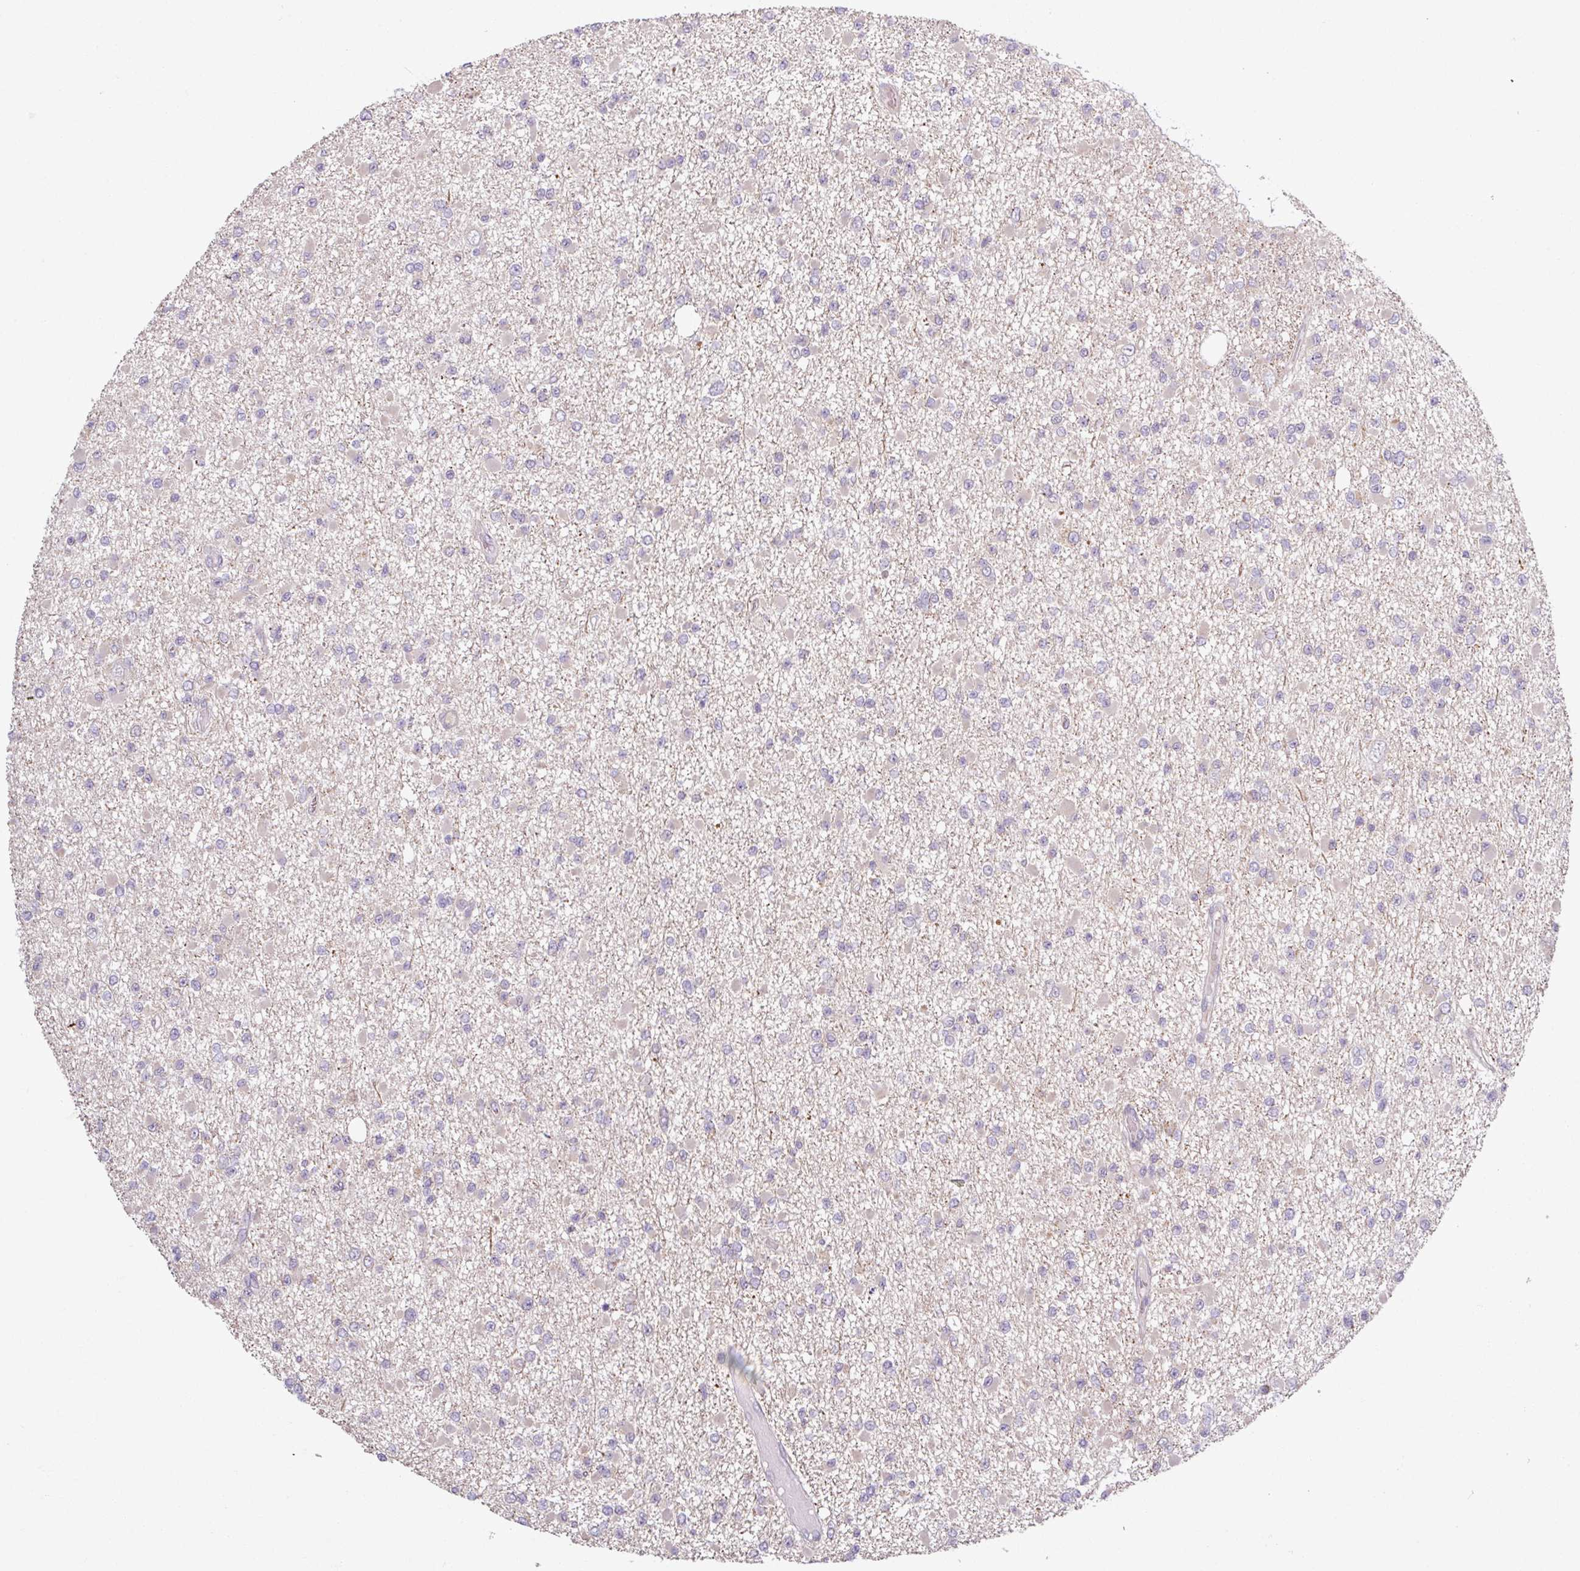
{"staining": {"intensity": "negative", "quantity": "none", "location": "none"}, "tissue": "glioma", "cell_type": "Tumor cells", "image_type": "cancer", "snomed": [{"axis": "morphology", "description": "Glioma, malignant, Low grade"}, {"axis": "topography", "description": "Brain"}], "caption": "DAB (3,3'-diaminobenzidine) immunohistochemical staining of human glioma shows no significant staining in tumor cells.", "gene": "OGFOD3", "patient": {"sex": "female", "age": 22}}